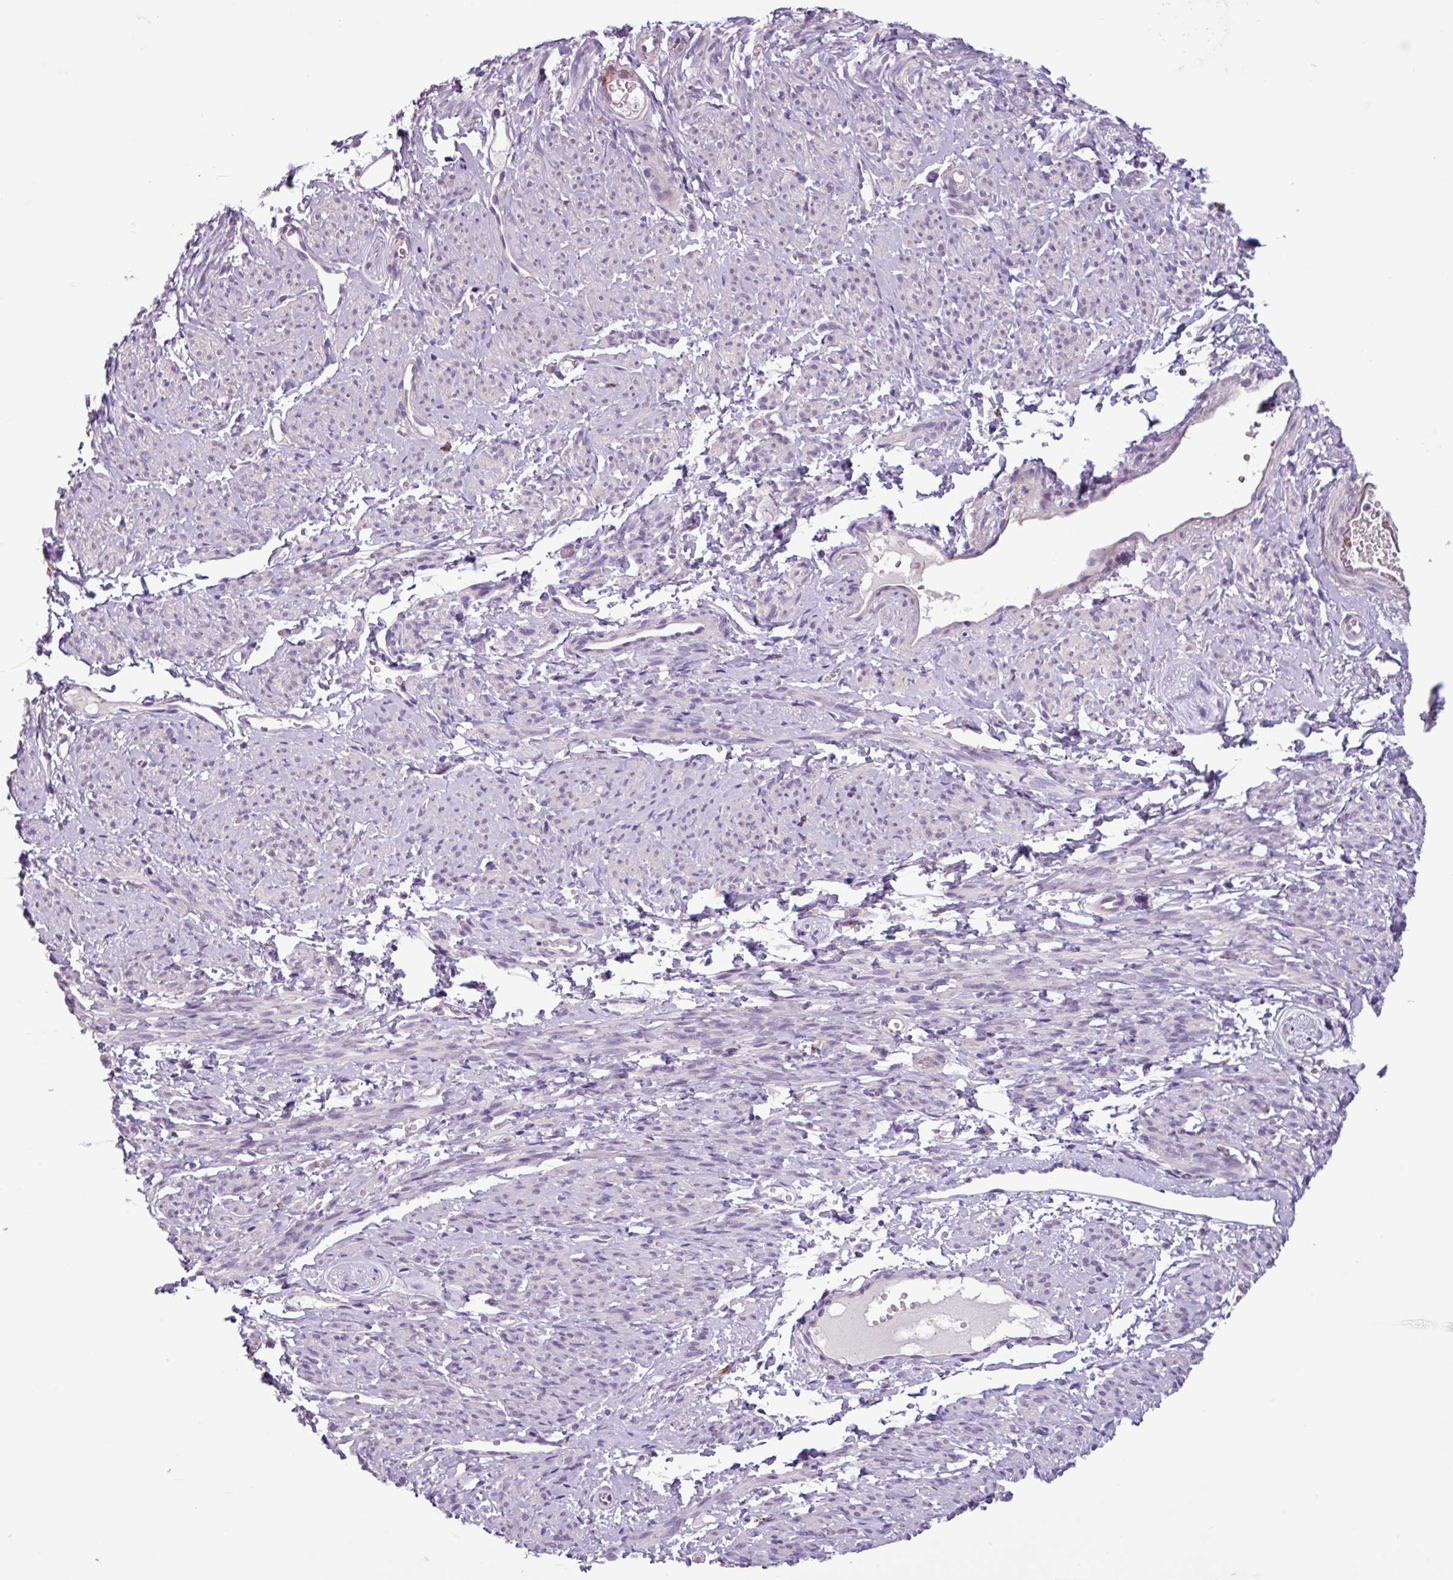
{"staining": {"intensity": "negative", "quantity": "none", "location": "none"}, "tissue": "smooth muscle", "cell_type": "Smooth muscle cells", "image_type": "normal", "snomed": [{"axis": "morphology", "description": "Normal tissue, NOS"}, {"axis": "topography", "description": "Smooth muscle"}], "caption": "Immunohistochemistry photomicrograph of unremarkable smooth muscle: human smooth muscle stained with DAB (3,3'-diaminobenzidine) displays no significant protein positivity in smooth muscle cells.", "gene": "C9orf24", "patient": {"sex": "female", "age": 65}}